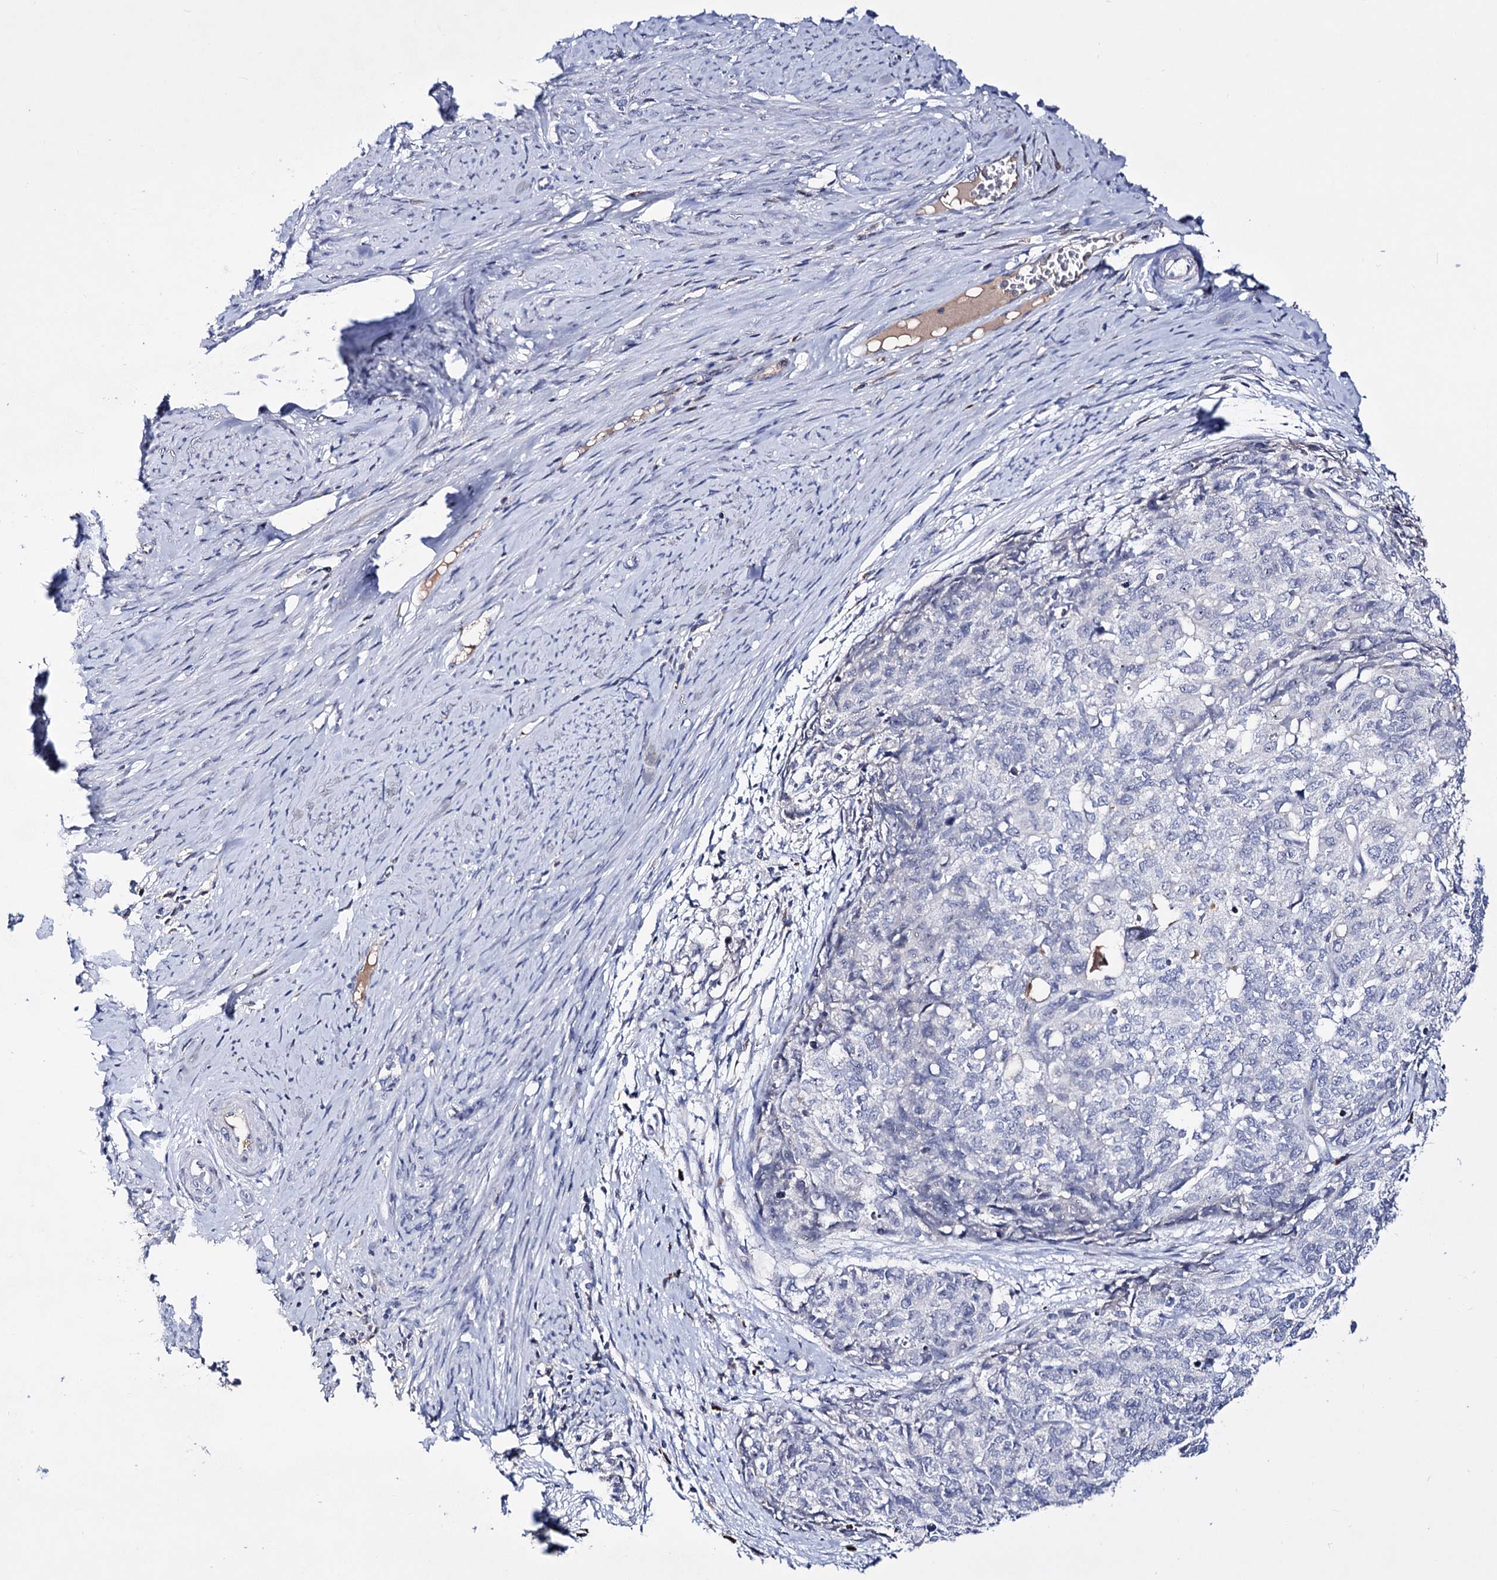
{"staining": {"intensity": "negative", "quantity": "none", "location": "none"}, "tissue": "cervical cancer", "cell_type": "Tumor cells", "image_type": "cancer", "snomed": [{"axis": "morphology", "description": "Squamous cell carcinoma, NOS"}, {"axis": "topography", "description": "Cervix"}], "caption": "A histopathology image of squamous cell carcinoma (cervical) stained for a protein displays no brown staining in tumor cells.", "gene": "PCGF5", "patient": {"sex": "female", "age": 63}}